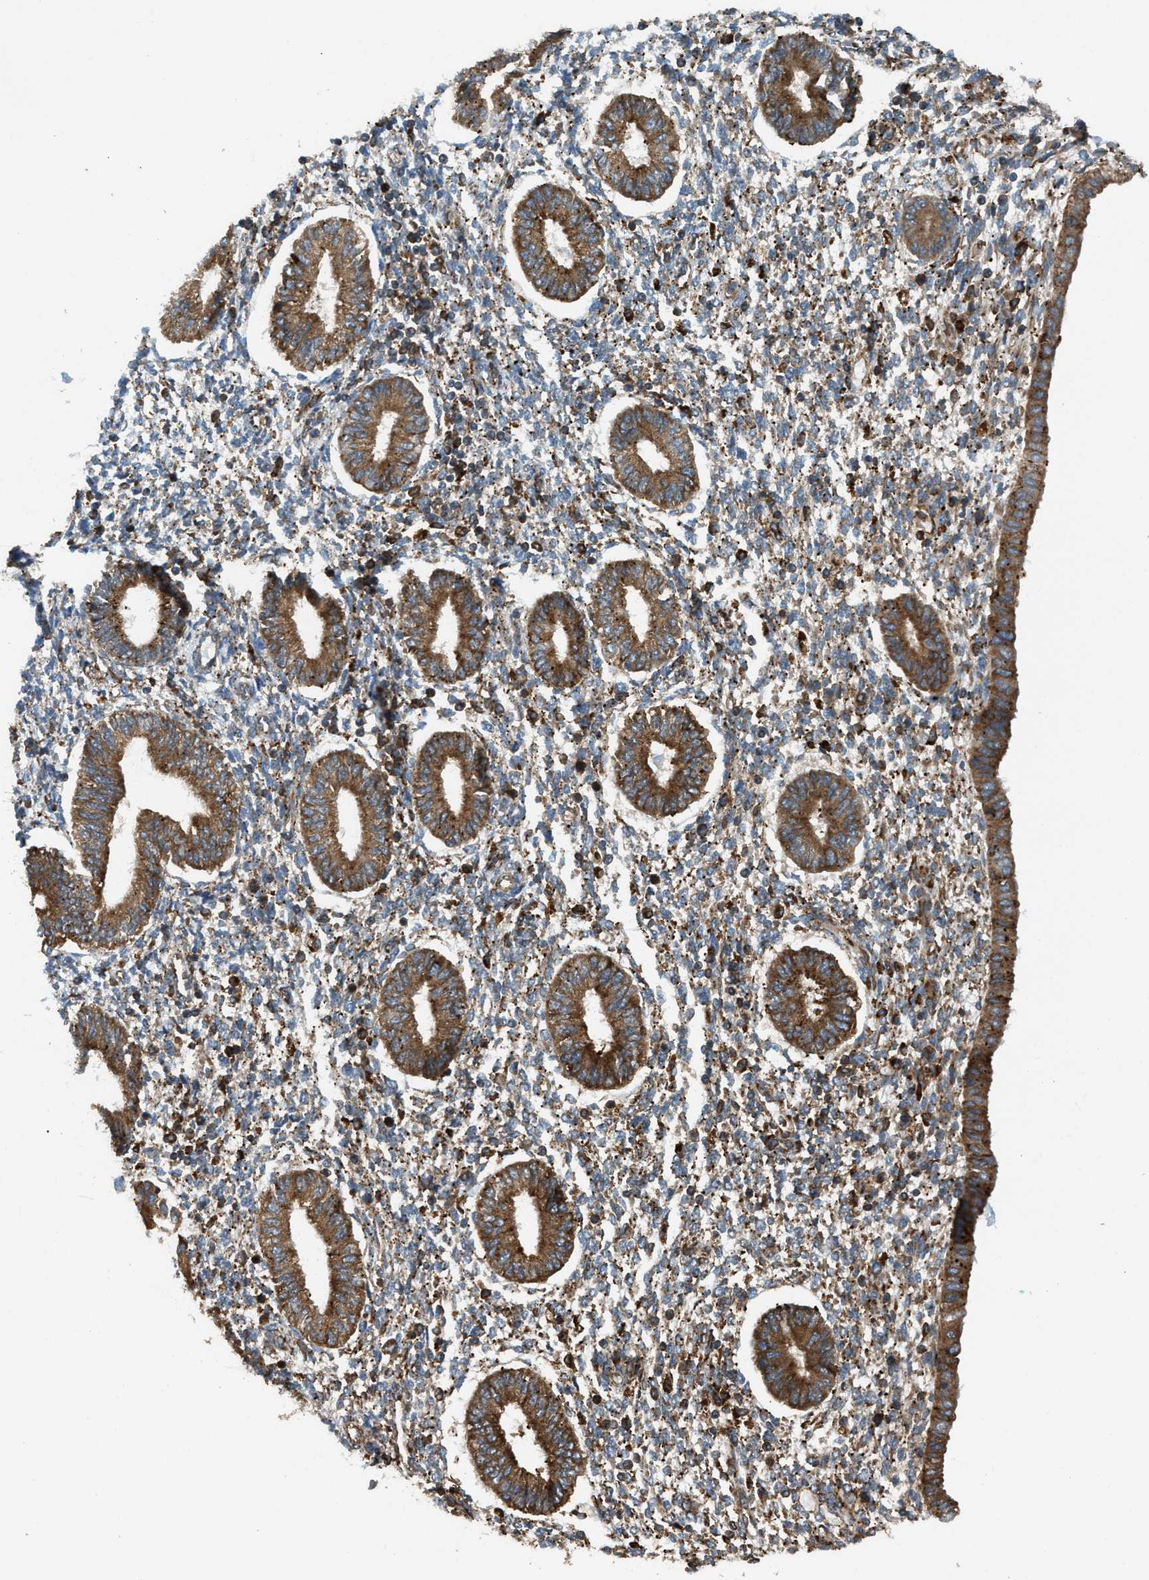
{"staining": {"intensity": "moderate", "quantity": "25%-75%", "location": "cytoplasmic/membranous"}, "tissue": "endometrium", "cell_type": "Cells in endometrial stroma", "image_type": "normal", "snomed": [{"axis": "morphology", "description": "Normal tissue, NOS"}, {"axis": "topography", "description": "Endometrium"}], "caption": "Immunohistochemistry (IHC) photomicrograph of benign endometrium: human endometrium stained using IHC displays medium levels of moderate protein expression localized specifically in the cytoplasmic/membranous of cells in endometrial stroma, appearing as a cytoplasmic/membranous brown color.", "gene": "BAIAP2L1", "patient": {"sex": "female", "age": 50}}